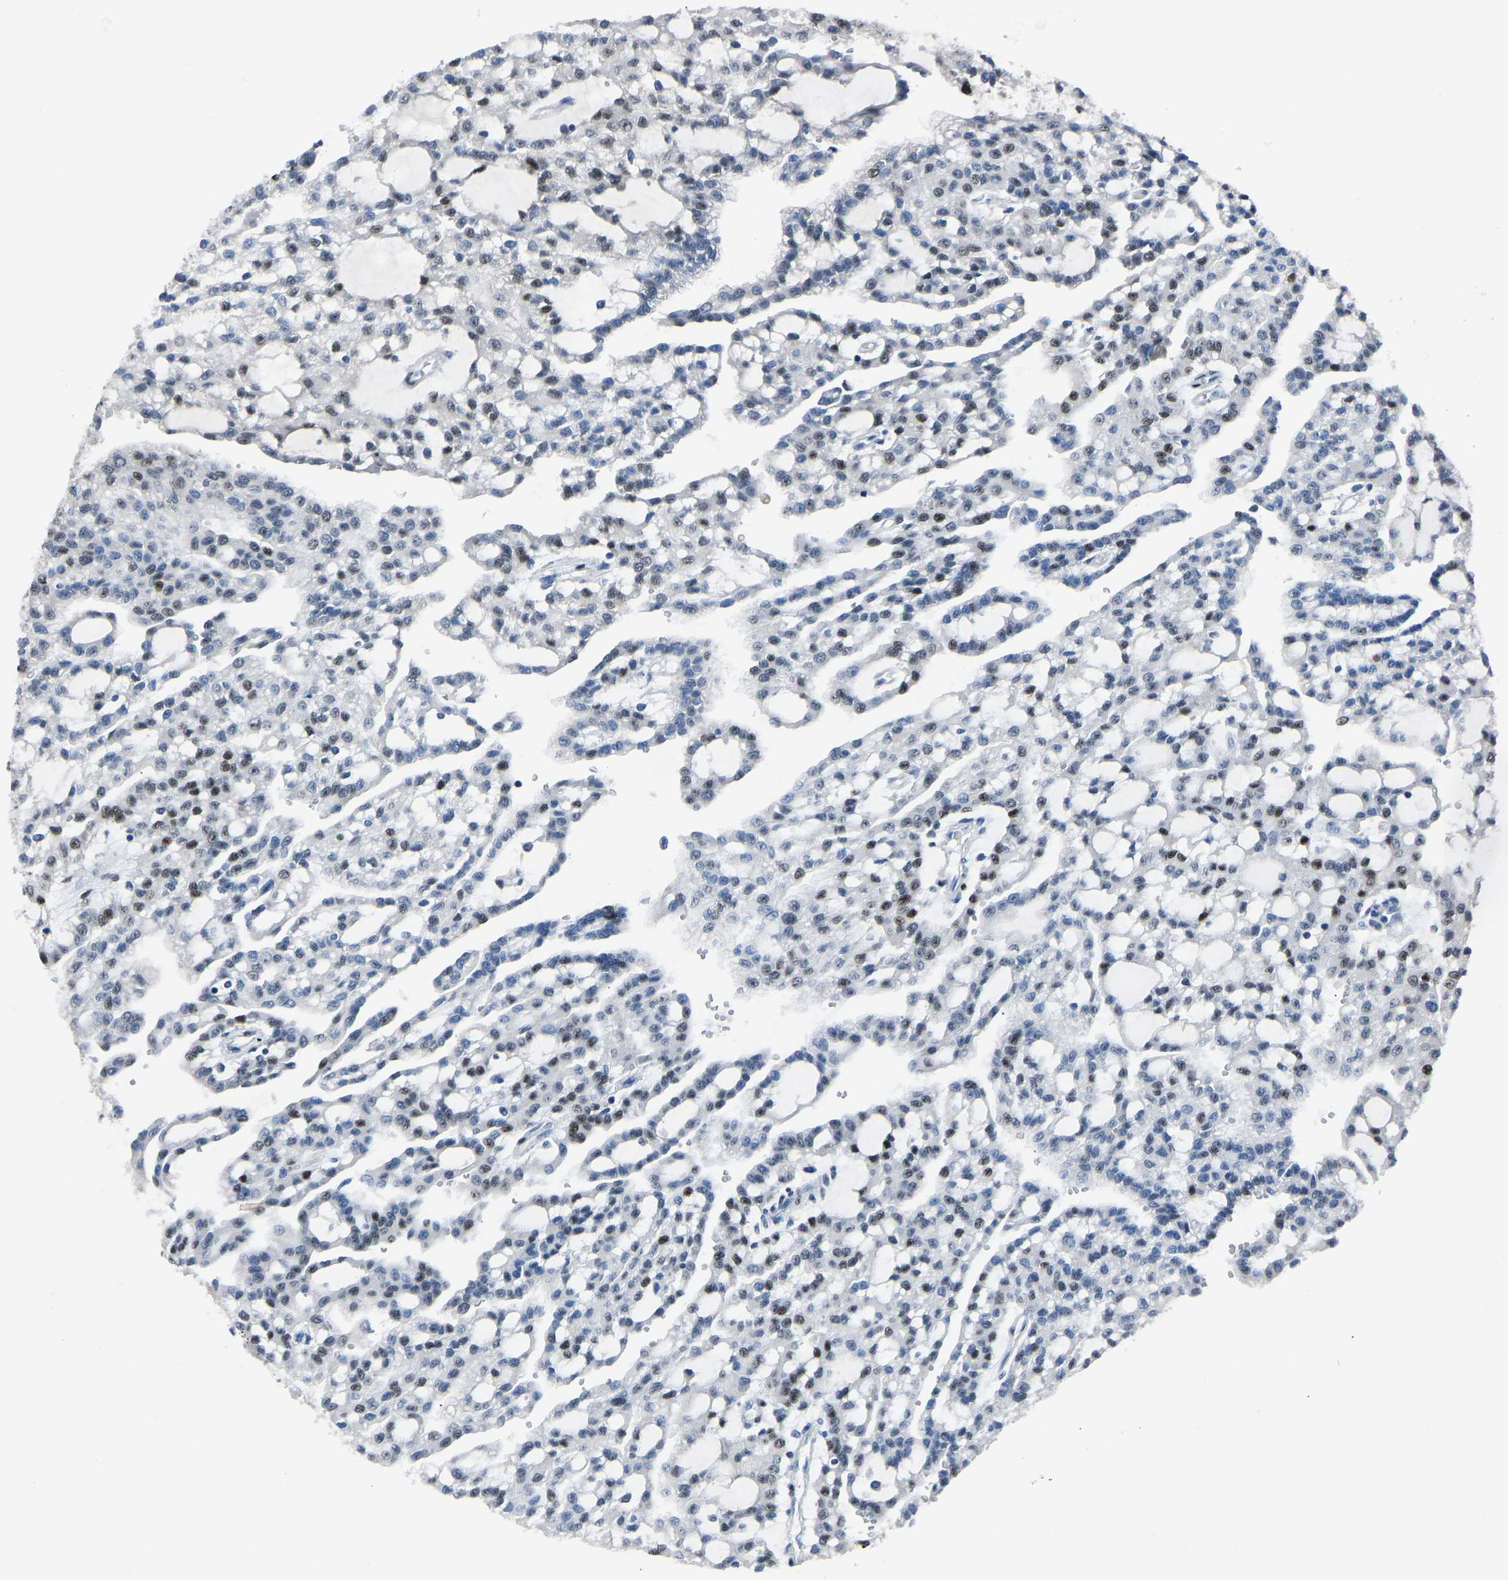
{"staining": {"intensity": "moderate", "quantity": "25%-75%", "location": "nuclear"}, "tissue": "renal cancer", "cell_type": "Tumor cells", "image_type": "cancer", "snomed": [{"axis": "morphology", "description": "Adenocarcinoma, NOS"}, {"axis": "topography", "description": "Kidney"}], "caption": "Immunohistochemical staining of human renal adenocarcinoma demonstrates moderate nuclear protein staining in about 25%-75% of tumor cells.", "gene": "EGR1", "patient": {"sex": "male", "age": 63}}